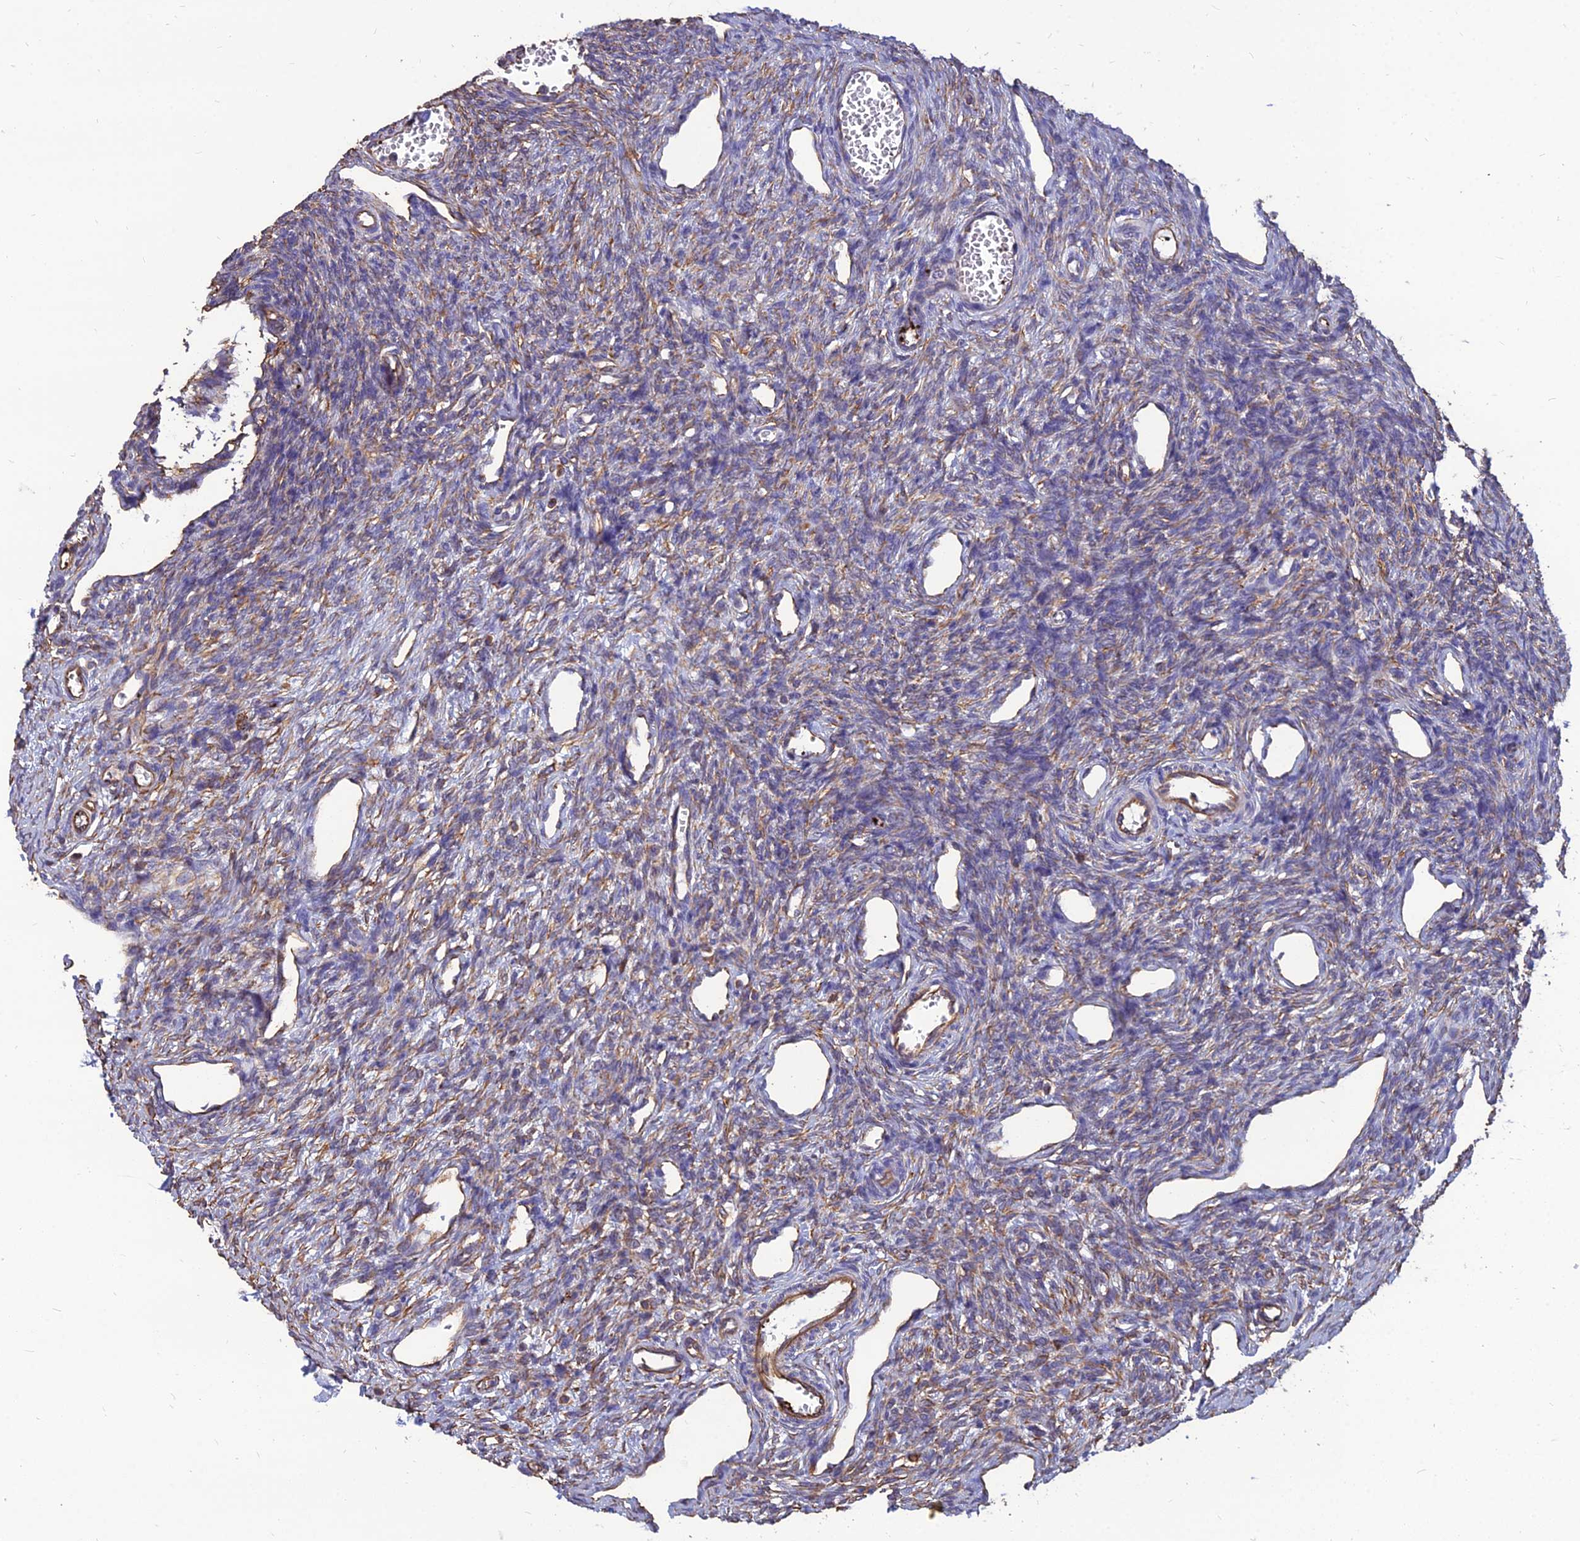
{"staining": {"intensity": "weak", "quantity": "<25%", "location": "cytoplasmic/membranous"}, "tissue": "ovary", "cell_type": "Ovarian stroma cells", "image_type": "normal", "snomed": [{"axis": "morphology", "description": "Normal tissue, NOS"}, {"axis": "morphology", "description": "Cyst, NOS"}, {"axis": "topography", "description": "Ovary"}], "caption": "The immunohistochemistry histopathology image has no significant expression in ovarian stroma cells of ovary. Nuclei are stained in blue.", "gene": "PSMD11", "patient": {"sex": "female", "age": 33}}